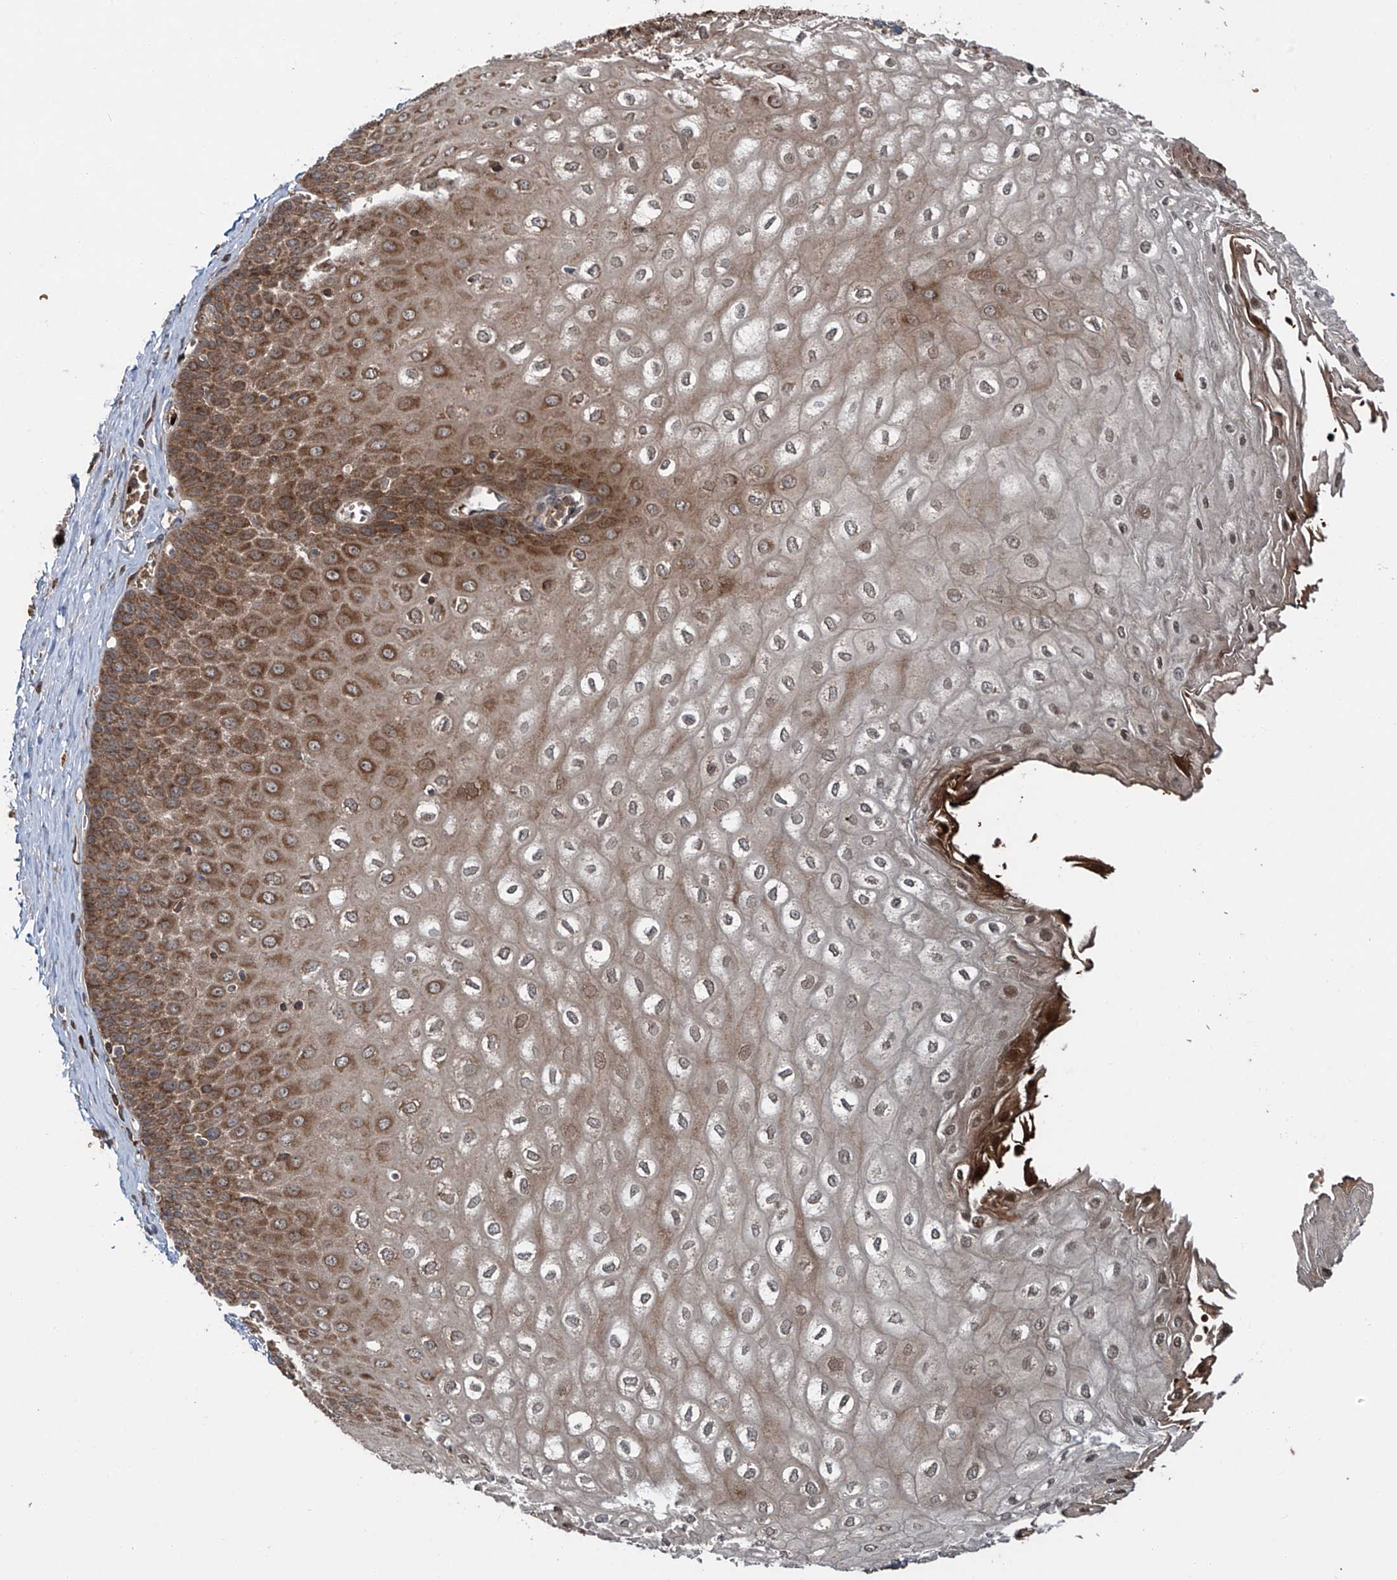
{"staining": {"intensity": "moderate", "quantity": ">75%", "location": "cytoplasmic/membranous"}, "tissue": "esophagus", "cell_type": "Squamous epithelial cells", "image_type": "normal", "snomed": [{"axis": "morphology", "description": "Normal tissue, NOS"}, {"axis": "topography", "description": "Esophagus"}], "caption": "The immunohistochemical stain labels moderate cytoplasmic/membranous staining in squamous epithelial cells of benign esophagus. The staining was performed using DAB (3,3'-diaminobenzidine), with brown indicating positive protein expression. Nuclei are stained blue with hematoxylin.", "gene": "ZDHHC9", "patient": {"sex": "male", "age": 60}}